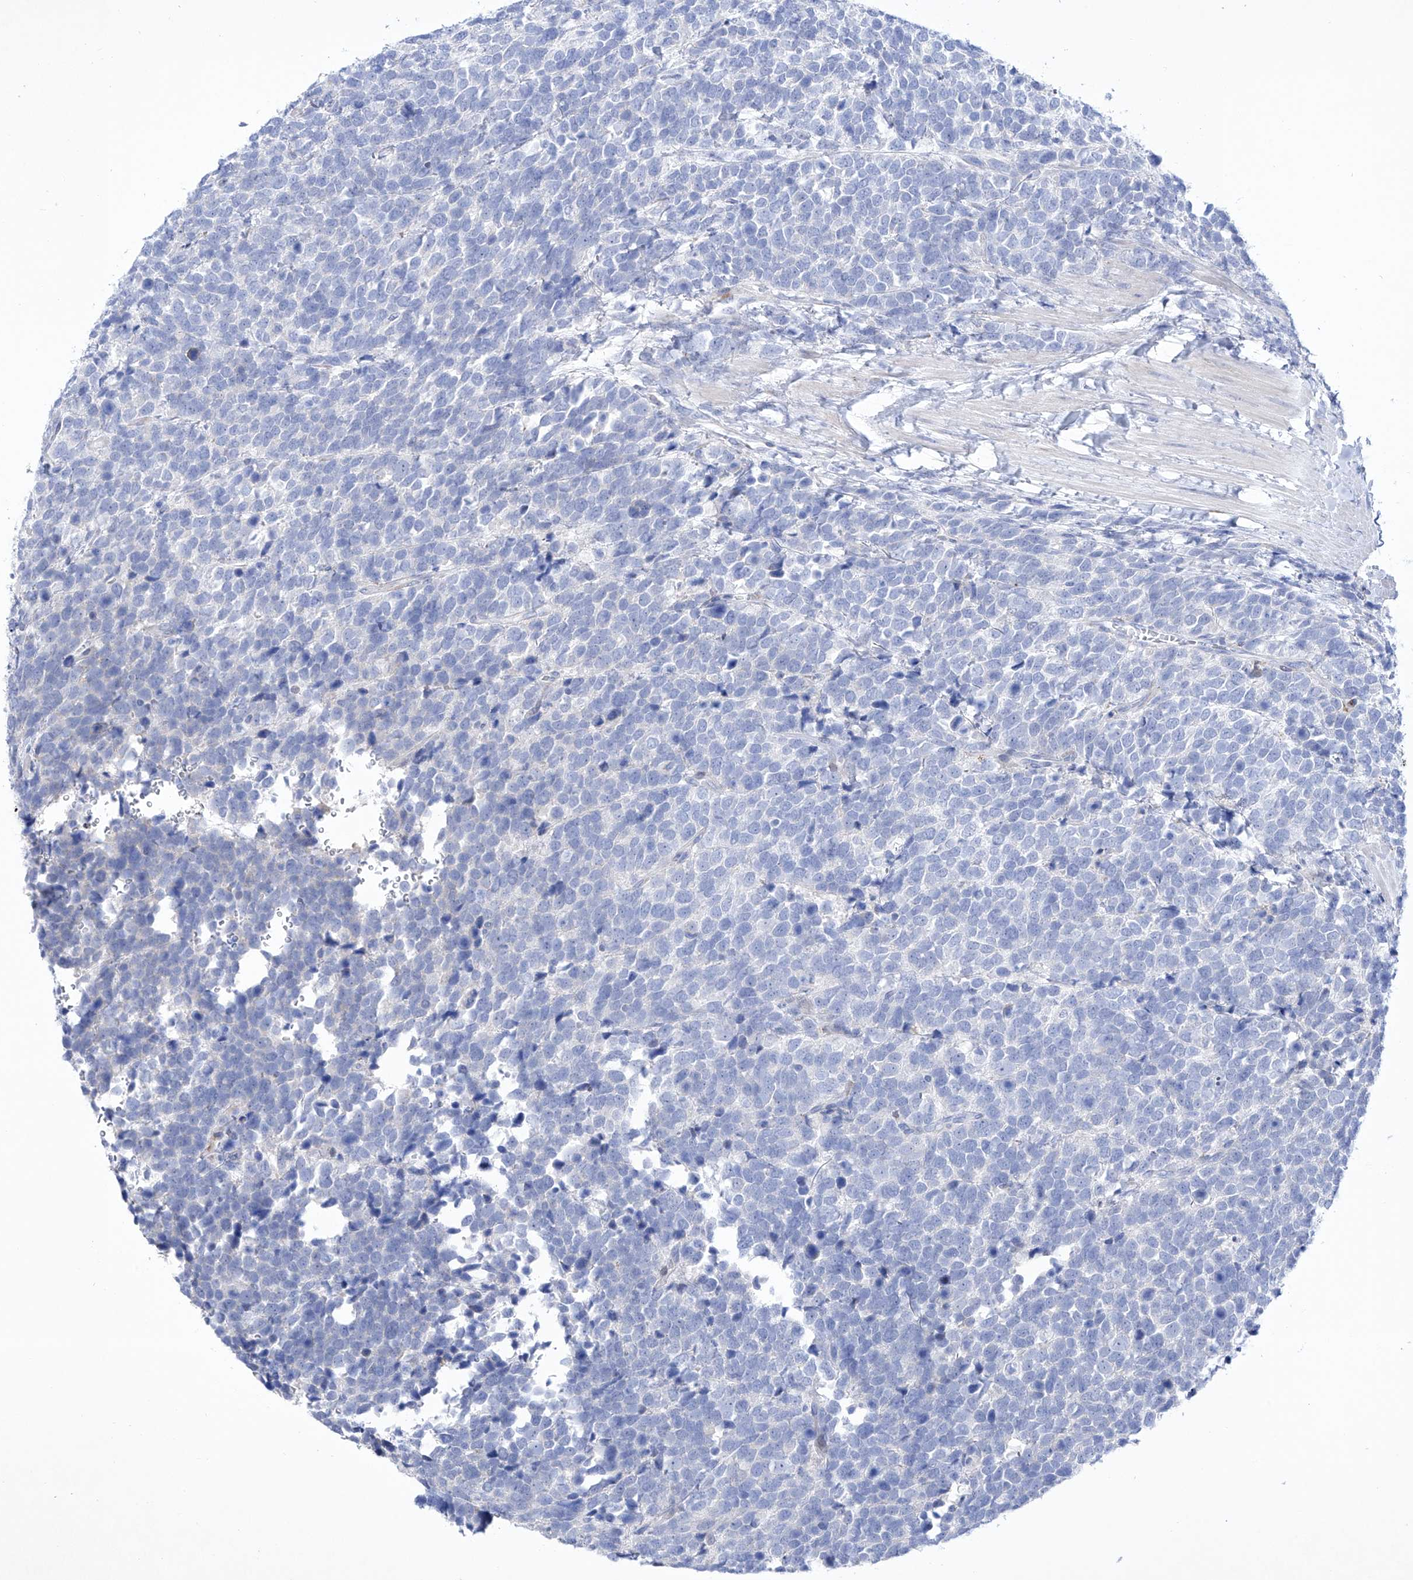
{"staining": {"intensity": "negative", "quantity": "none", "location": "none"}, "tissue": "urothelial cancer", "cell_type": "Tumor cells", "image_type": "cancer", "snomed": [{"axis": "morphology", "description": "Urothelial carcinoma, High grade"}, {"axis": "topography", "description": "Urinary bladder"}], "caption": "High magnification brightfield microscopy of high-grade urothelial carcinoma stained with DAB (3,3'-diaminobenzidine) (brown) and counterstained with hematoxylin (blue): tumor cells show no significant positivity.", "gene": "C1orf87", "patient": {"sex": "female", "age": 82}}